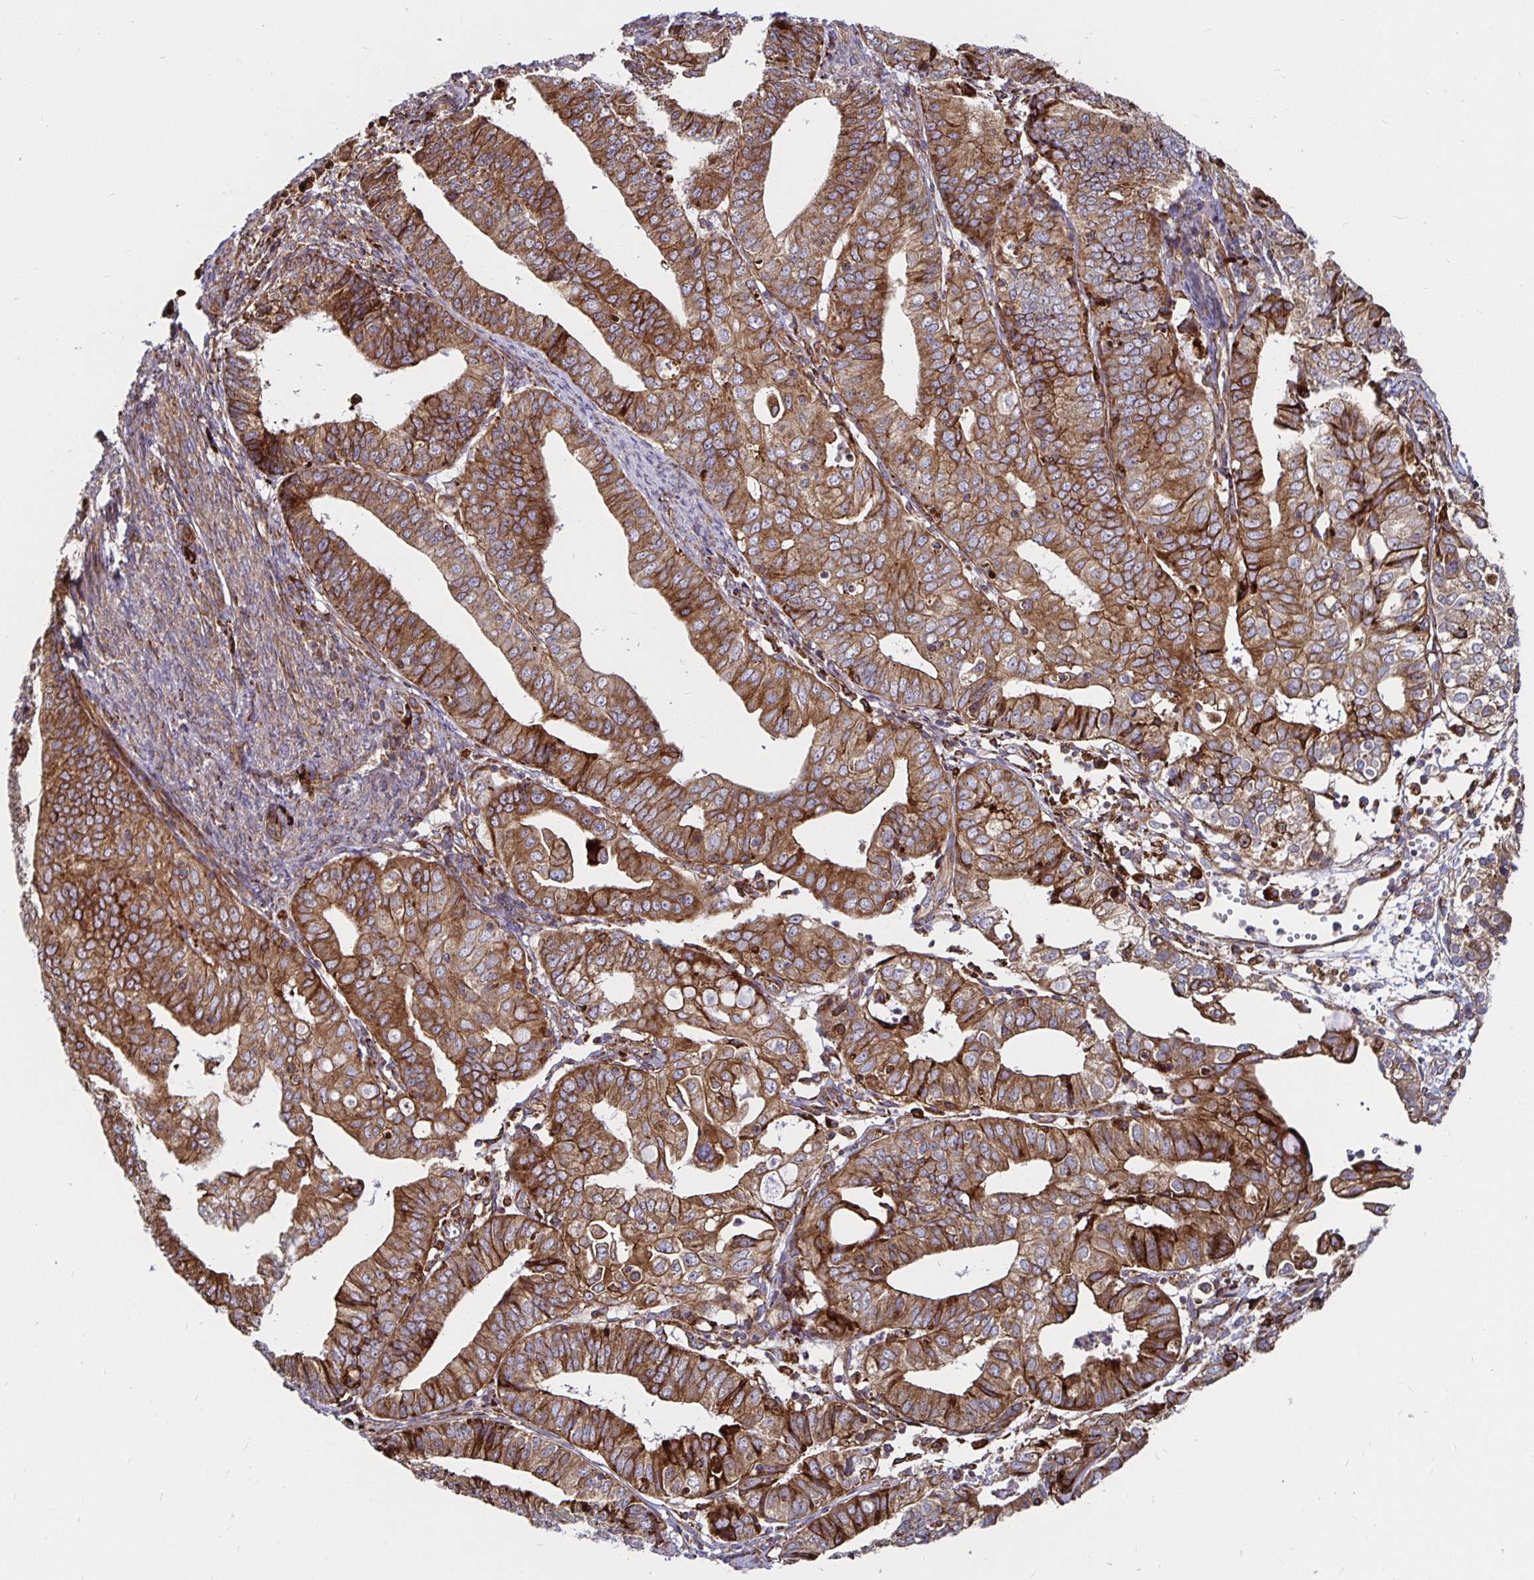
{"staining": {"intensity": "strong", "quantity": ">75%", "location": "cytoplasmic/membranous"}, "tissue": "endometrial cancer", "cell_type": "Tumor cells", "image_type": "cancer", "snomed": [{"axis": "morphology", "description": "Adenocarcinoma, NOS"}, {"axis": "topography", "description": "Endometrium"}], "caption": "Brown immunohistochemical staining in endometrial adenocarcinoma demonstrates strong cytoplasmic/membranous staining in about >75% of tumor cells.", "gene": "SMYD3", "patient": {"sex": "female", "age": 56}}